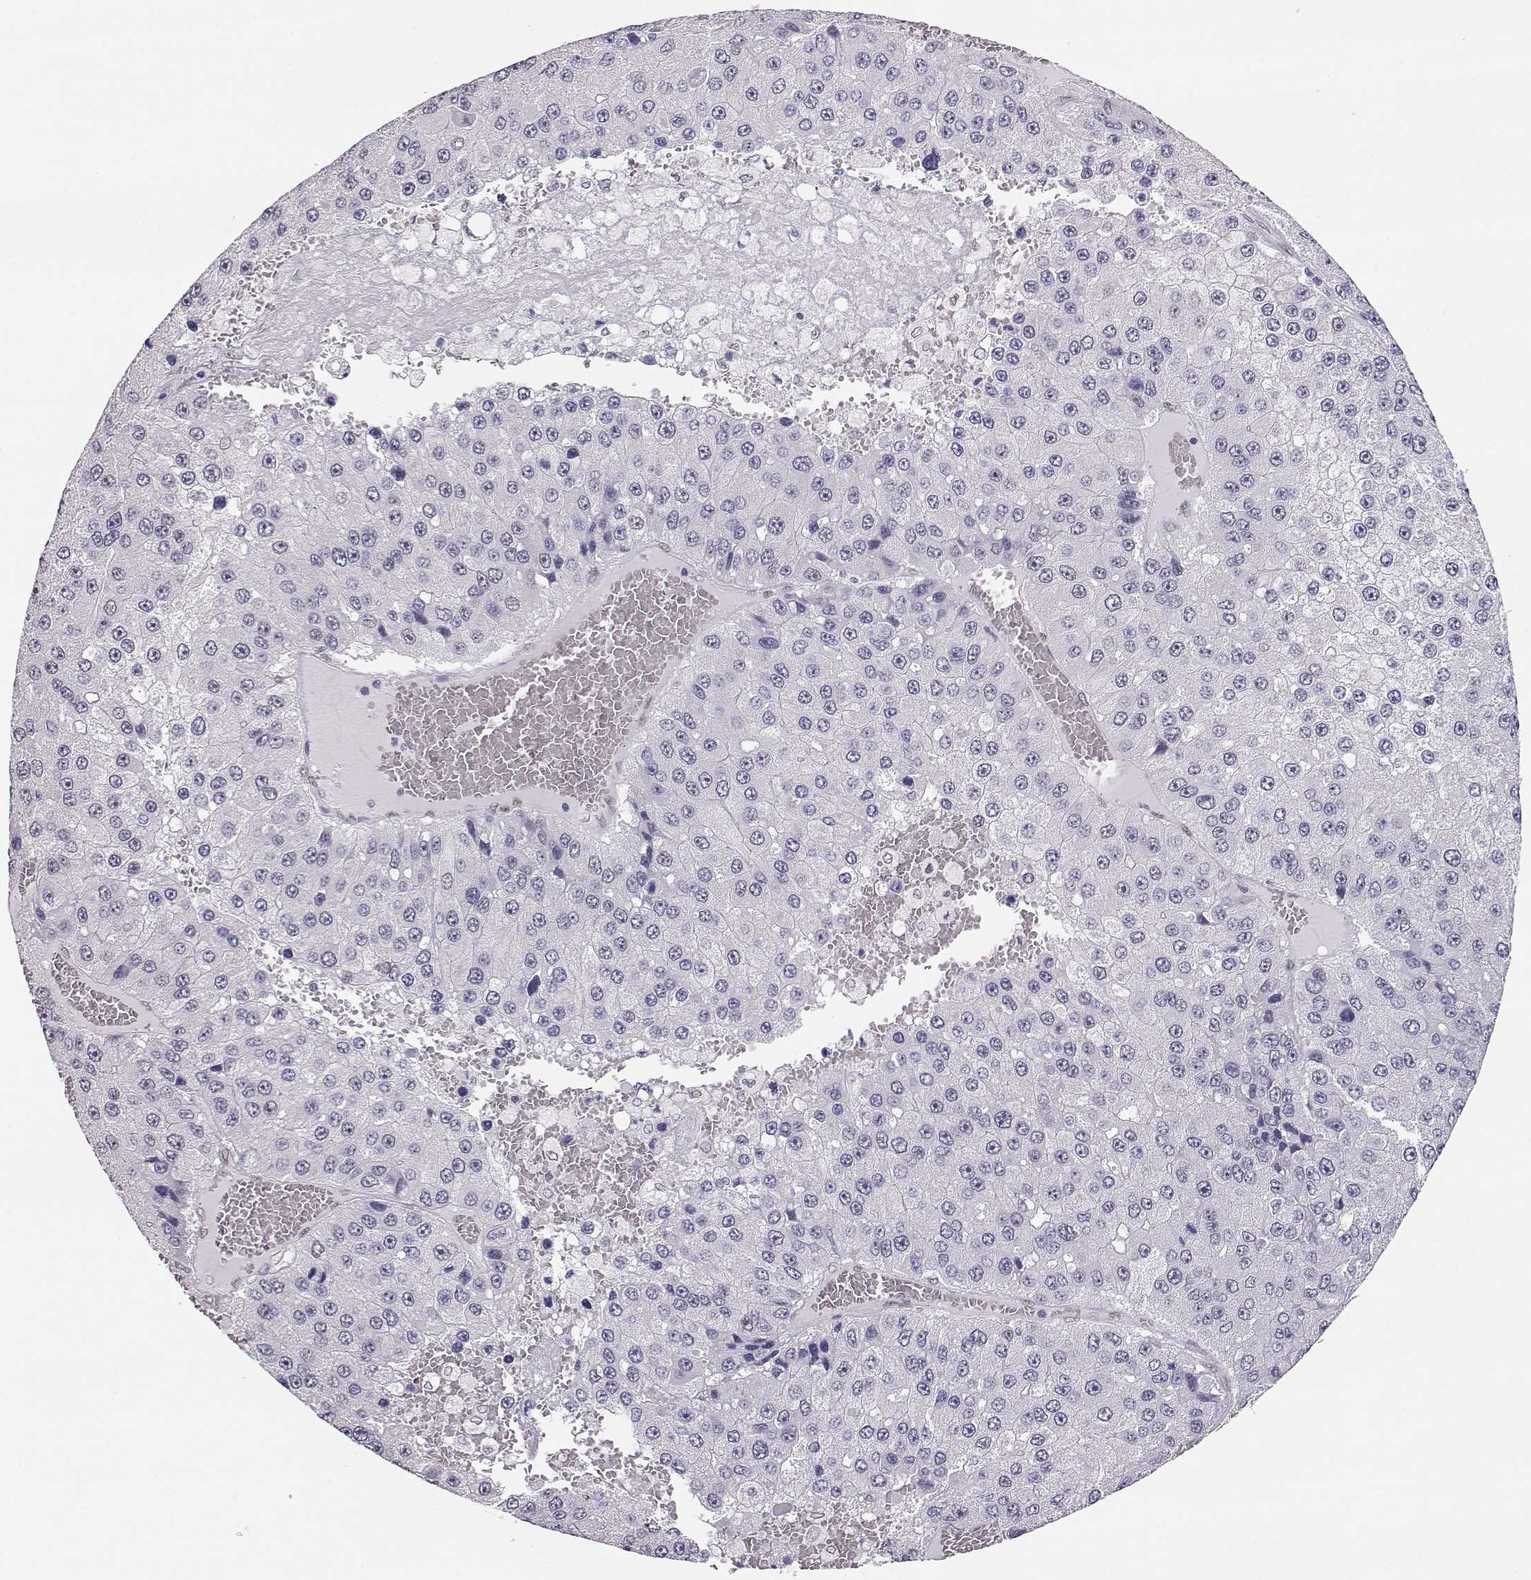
{"staining": {"intensity": "negative", "quantity": "none", "location": "none"}, "tissue": "liver cancer", "cell_type": "Tumor cells", "image_type": "cancer", "snomed": [{"axis": "morphology", "description": "Carcinoma, Hepatocellular, NOS"}, {"axis": "topography", "description": "Liver"}], "caption": "Immunohistochemical staining of liver hepatocellular carcinoma reveals no significant positivity in tumor cells.", "gene": "POLI", "patient": {"sex": "female", "age": 73}}